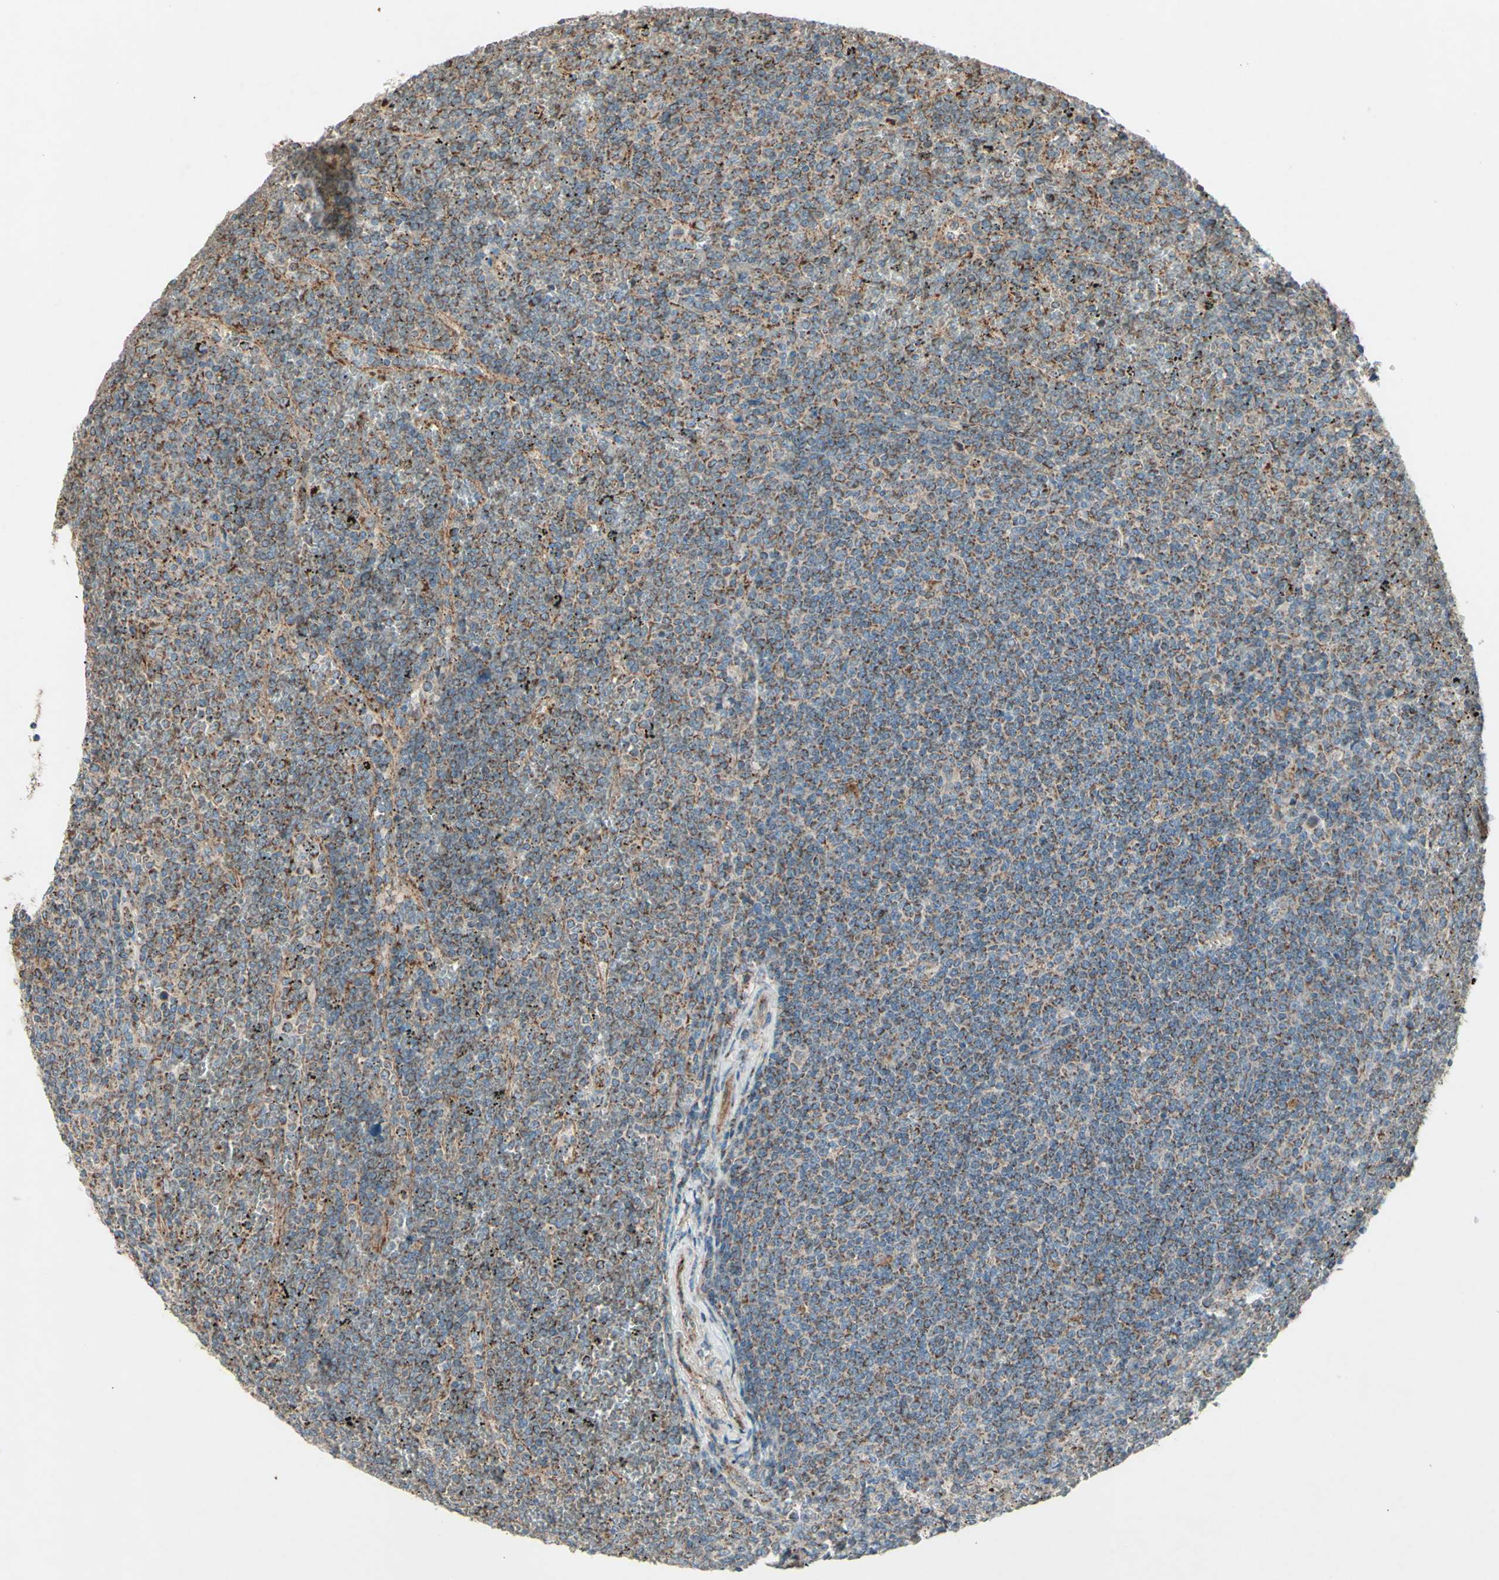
{"staining": {"intensity": "moderate", "quantity": "25%-75%", "location": "cytoplasmic/membranous"}, "tissue": "lymphoma", "cell_type": "Tumor cells", "image_type": "cancer", "snomed": [{"axis": "morphology", "description": "Malignant lymphoma, non-Hodgkin's type, Low grade"}, {"axis": "topography", "description": "Spleen"}], "caption": "A high-resolution photomicrograph shows immunohistochemistry staining of lymphoma, which exhibits moderate cytoplasmic/membranous staining in approximately 25%-75% of tumor cells. Using DAB (brown) and hematoxylin (blue) stains, captured at high magnification using brightfield microscopy.", "gene": "RHOT1", "patient": {"sex": "female", "age": 19}}